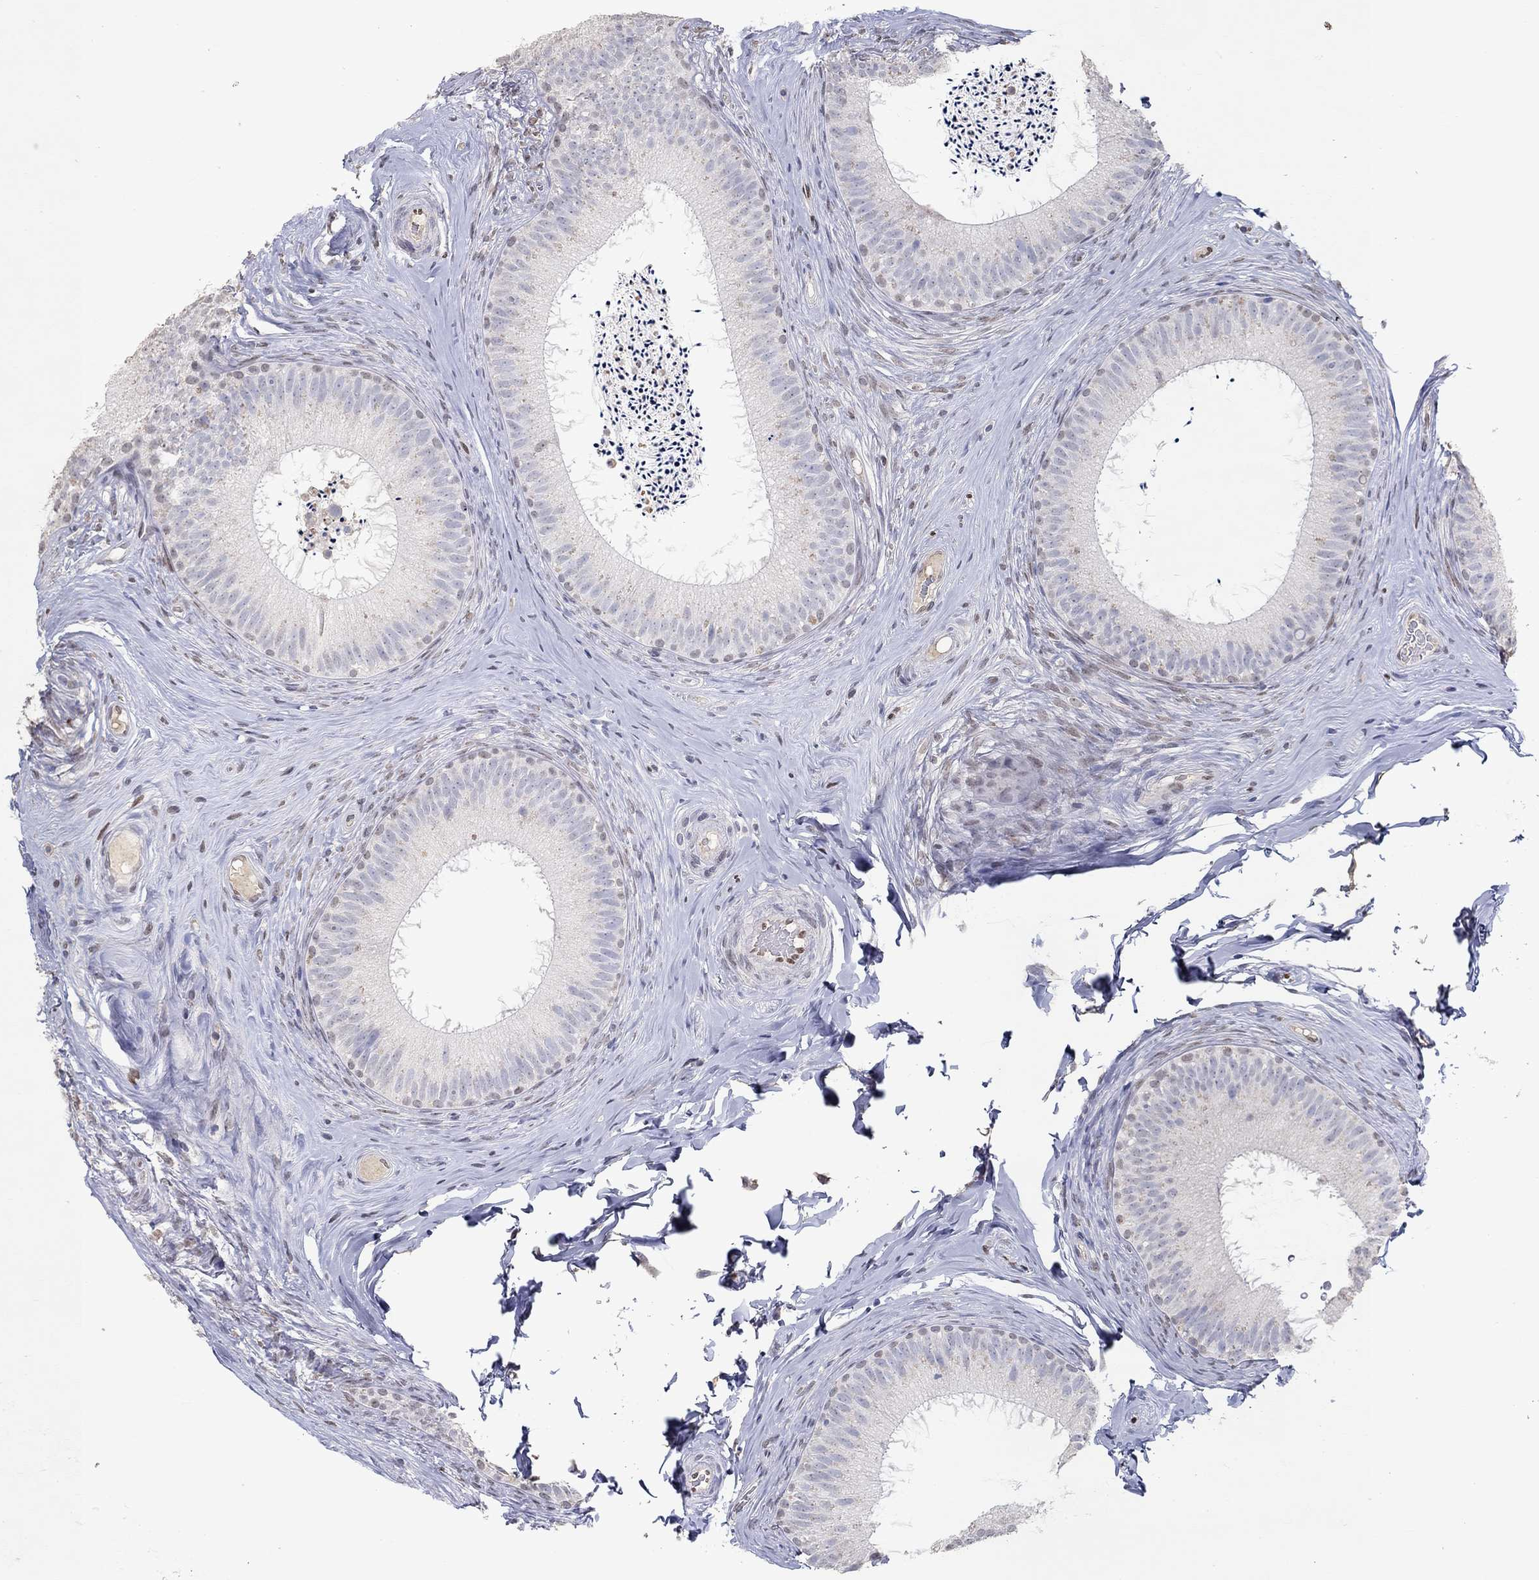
{"staining": {"intensity": "weak", "quantity": "<25%", "location": "nuclear"}, "tissue": "epididymis", "cell_type": "Glandular cells", "image_type": "normal", "snomed": [{"axis": "morphology", "description": "Normal tissue, NOS"}, {"axis": "morphology", "description": "Carcinoma, Embryonal, NOS"}, {"axis": "topography", "description": "Testis"}, {"axis": "topography", "description": "Epididymis"}], "caption": "Photomicrograph shows no protein positivity in glandular cells of unremarkable epididymis. (Brightfield microscopy of DAB immunohistochemistry (IHC) at high magnification).", "gene": "FGF2", "patient": {"sex": "male", "age": 24}}